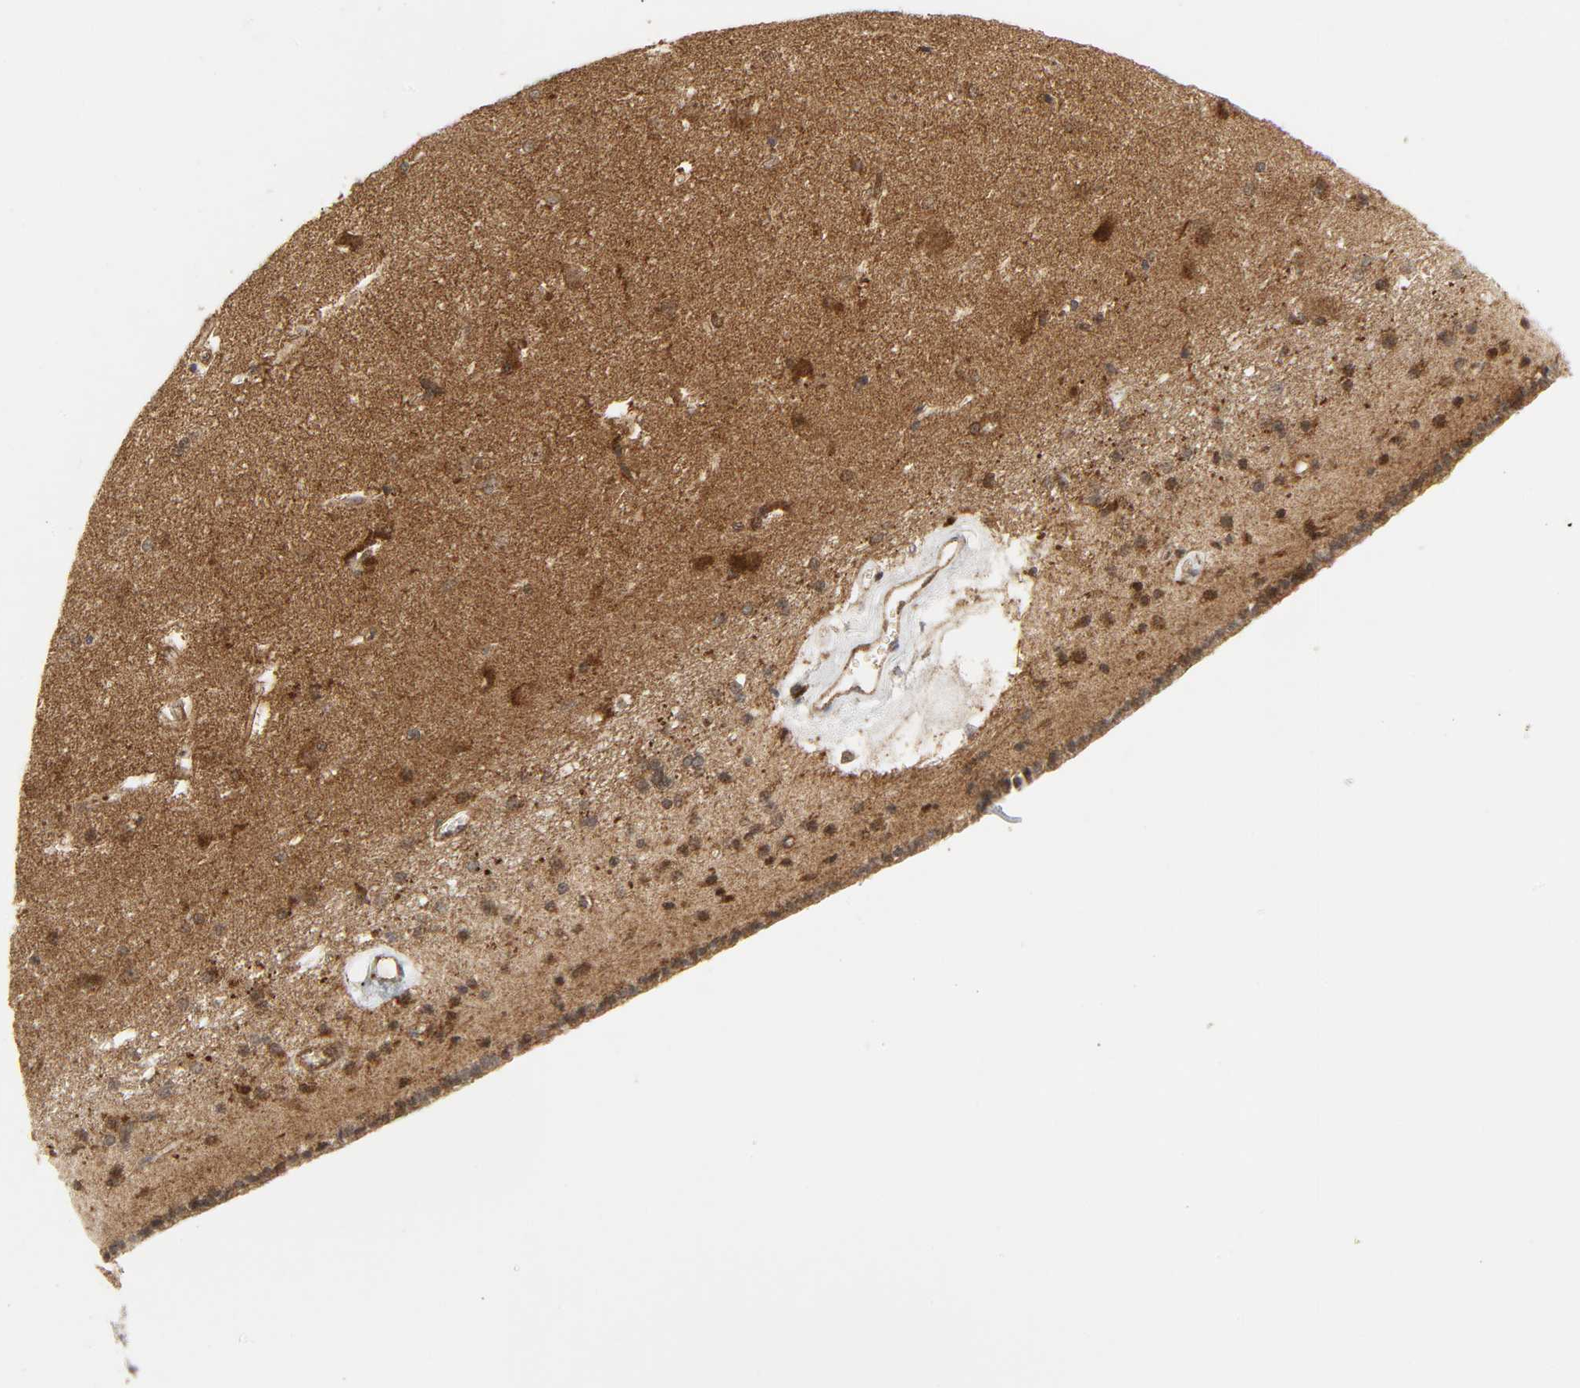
{"staining": {"intensity": "moderate", "quantity": ">75%", "location": "cytoplasmic/membranous"}, "tissue": "caudate", "cell_type": "Glial cells", "image_type": "normal", "snomed": [{"axis": "morphology", "description": "Normal tissue, NOS"}, {"axis": "topography", "description": "Lateral ventricle wall"}], "caption": "Brown immunohistochemical staining in unremarkable human caudate shows moderate cytoplasmic/membranous positivity in about >75% of glial cells. (DAB IHC with brightfield microscopy, high magnification).", "gene": "CHUK", "patient": {"sex": "female", "age": 19}}